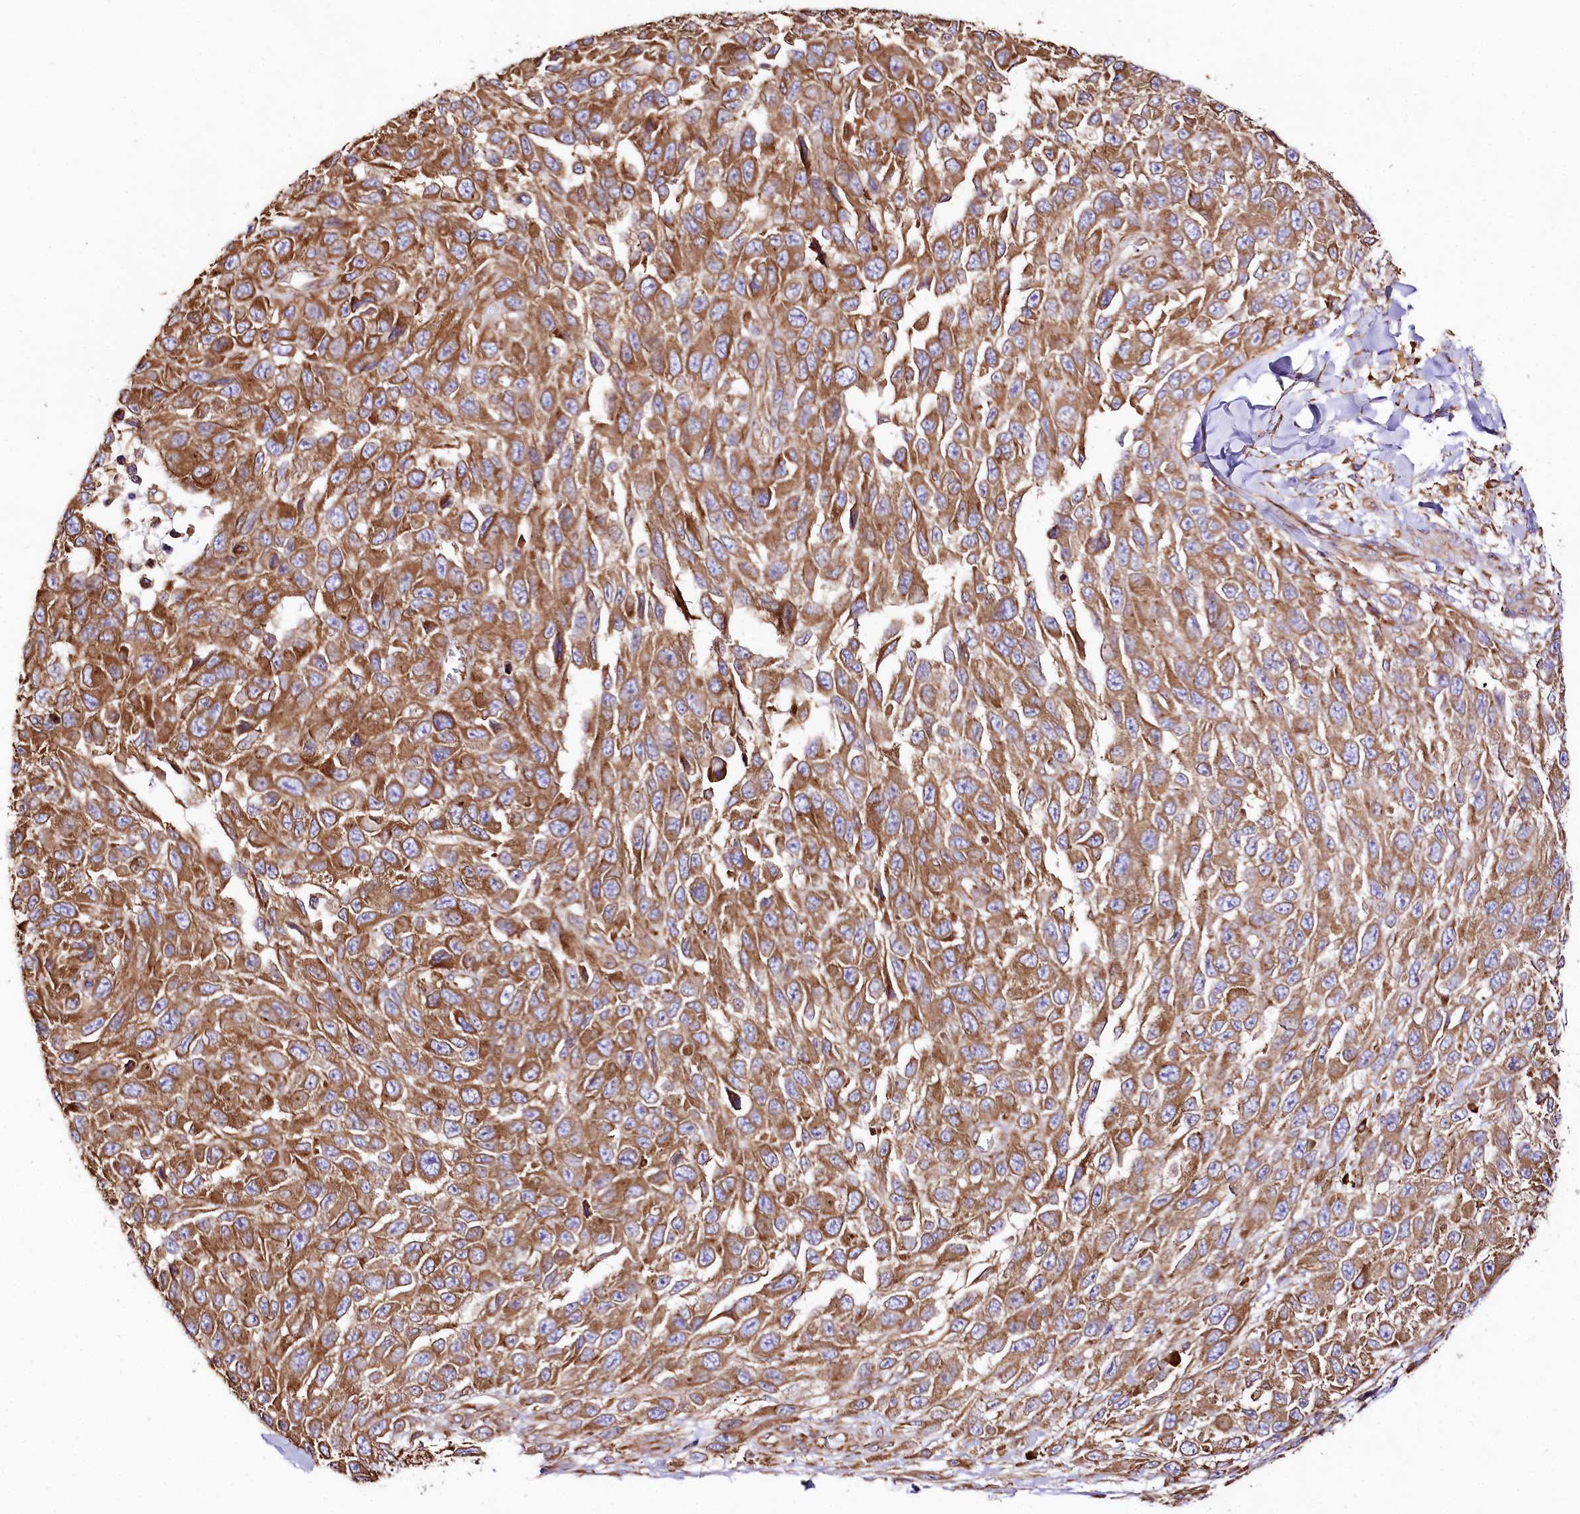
{"staining": {"intensity": "moderate", "quantity": ">75%", "location": "cytoplasmic/membranous"}, "tissue": "melanoma", "cell_type": "Tumor cells", "image_type": "cancer", "snomed": [{"axis": "morphology", "description": "Normal tissue, NOS"}, {"axis": "morphology", "description": "Malignant melanoma, NOS"}, {"axis": "topography", "description": "Skin"}], "caption": "About >75% of tumor cells in human malignant melanoma reveal moderate cytoplasmic/membranous protein expression as visualized by brown immunohistochemical staining.", "gene": "CNPY2", "patient": {"sex": "female", "age": 96}}